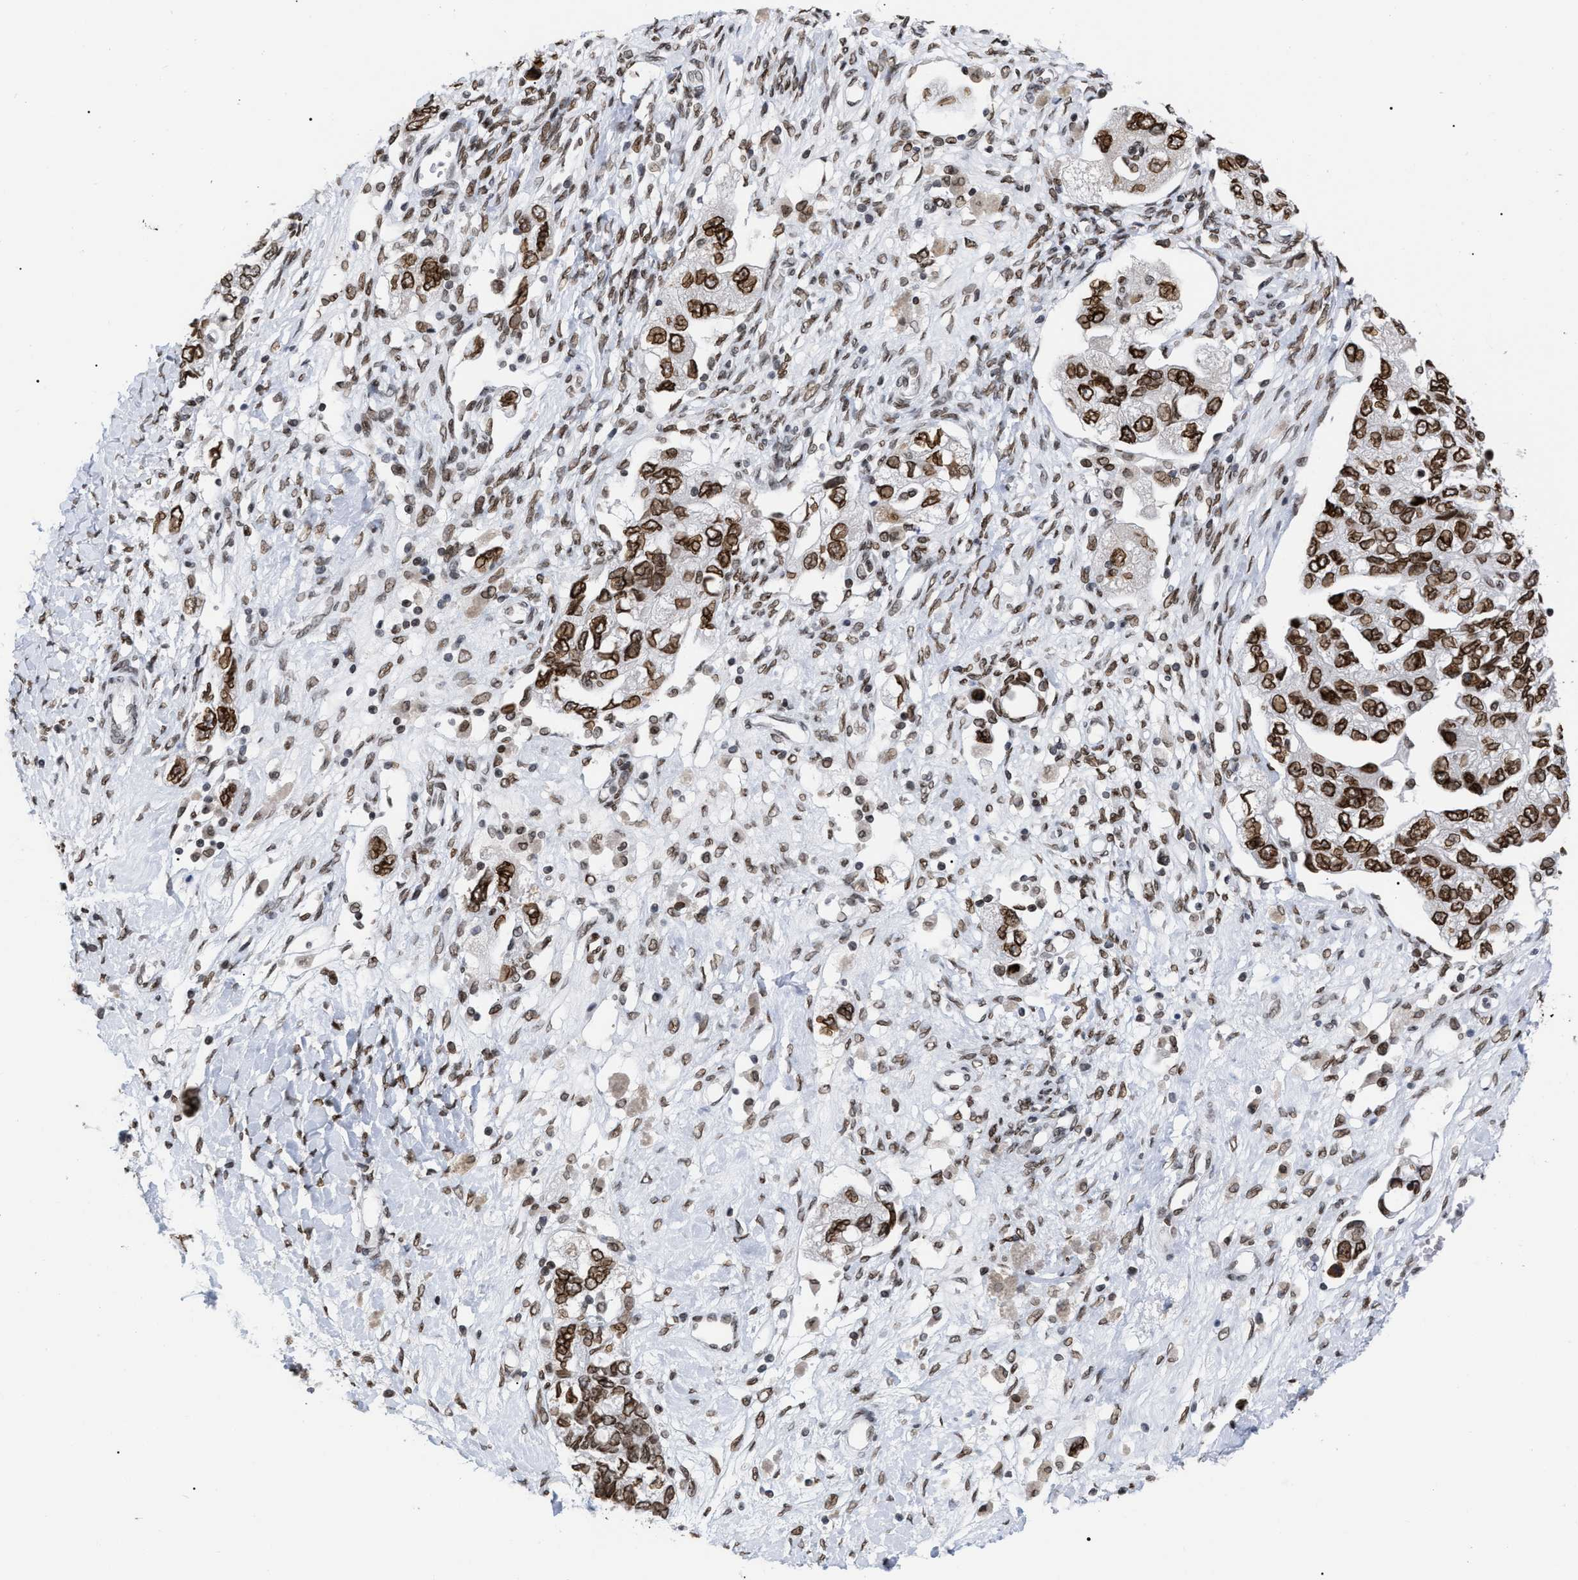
{"staining": {"intensity": "moderate", "quantity": ">75%", "location": "nuclear"}, "tissue": "ovarian cancer", "cell_type": "Tumor cells", "image_type": "cancer", "snomed": [{"axis": "morphology", "description": "Carcinoma, NOS"}, {"axis": "morphology", "description": "Cystadenocarcinoma, serous, NOS"}, {"axis": "topography", "description": "Ovary"}], "caption": "Immunohistochemical staining of ovarian cancer (serous cystadenocarcinoma) displays medium levels of moderate nuclear expression in approximately >75% of tumor cells.", "gene": "TPR", "patient": {"sex": "female", "age": 69}}